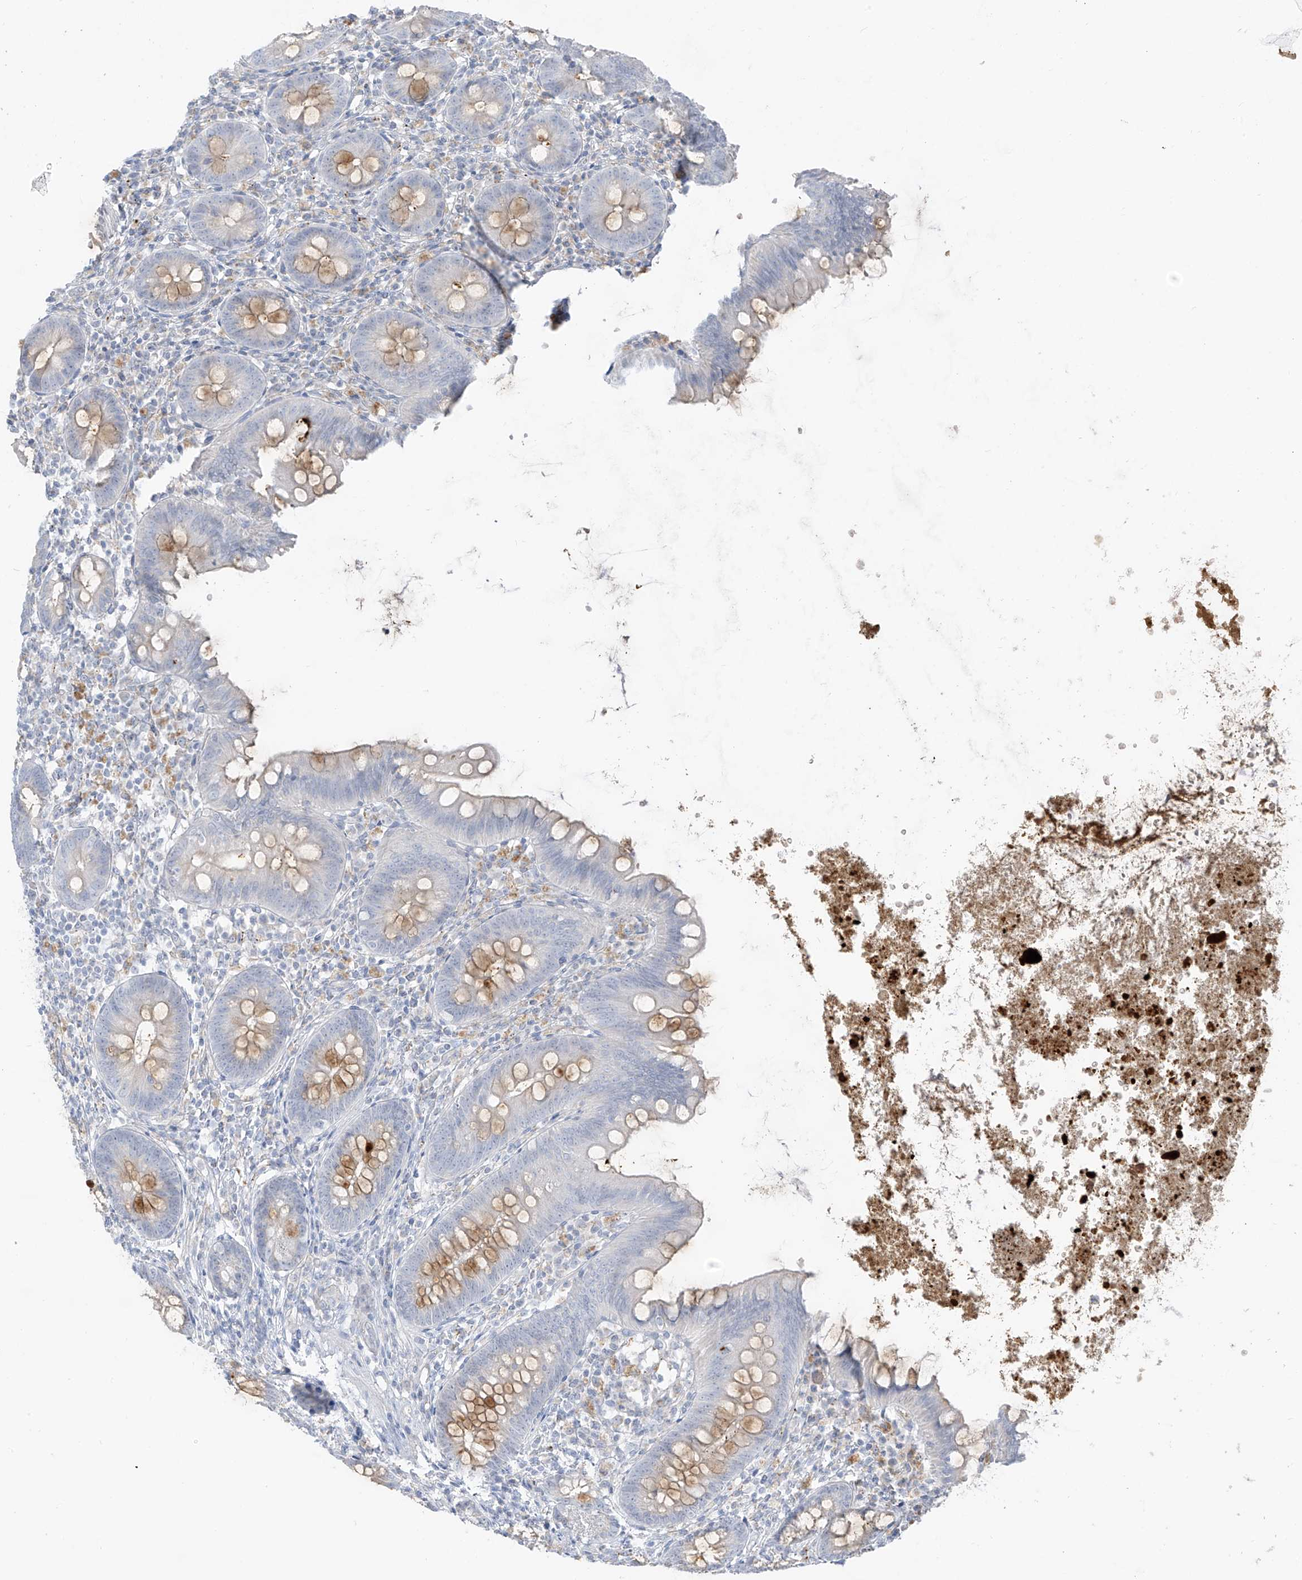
{"staining": {"intensity": "moderate", "quantity": "25%-75%", "location": "cytoplasmic/membranous"}, "tissue": "appendix", "cell_type": "Glandular cells", "image_type": "normal", "snomed": [{"axis": "morphology", "description": "Normal tissue, NOS"}, {"axis": "topography", "description": "Appendix"}], "caption": "This micrograph shows IHC staining of normal appendix, with medium moderate cytoplasmic/membranous staining in about 25%-75% of glandular cells.", "gene": "C2orf42", "patient": {"sex": "female", "age": 62}}